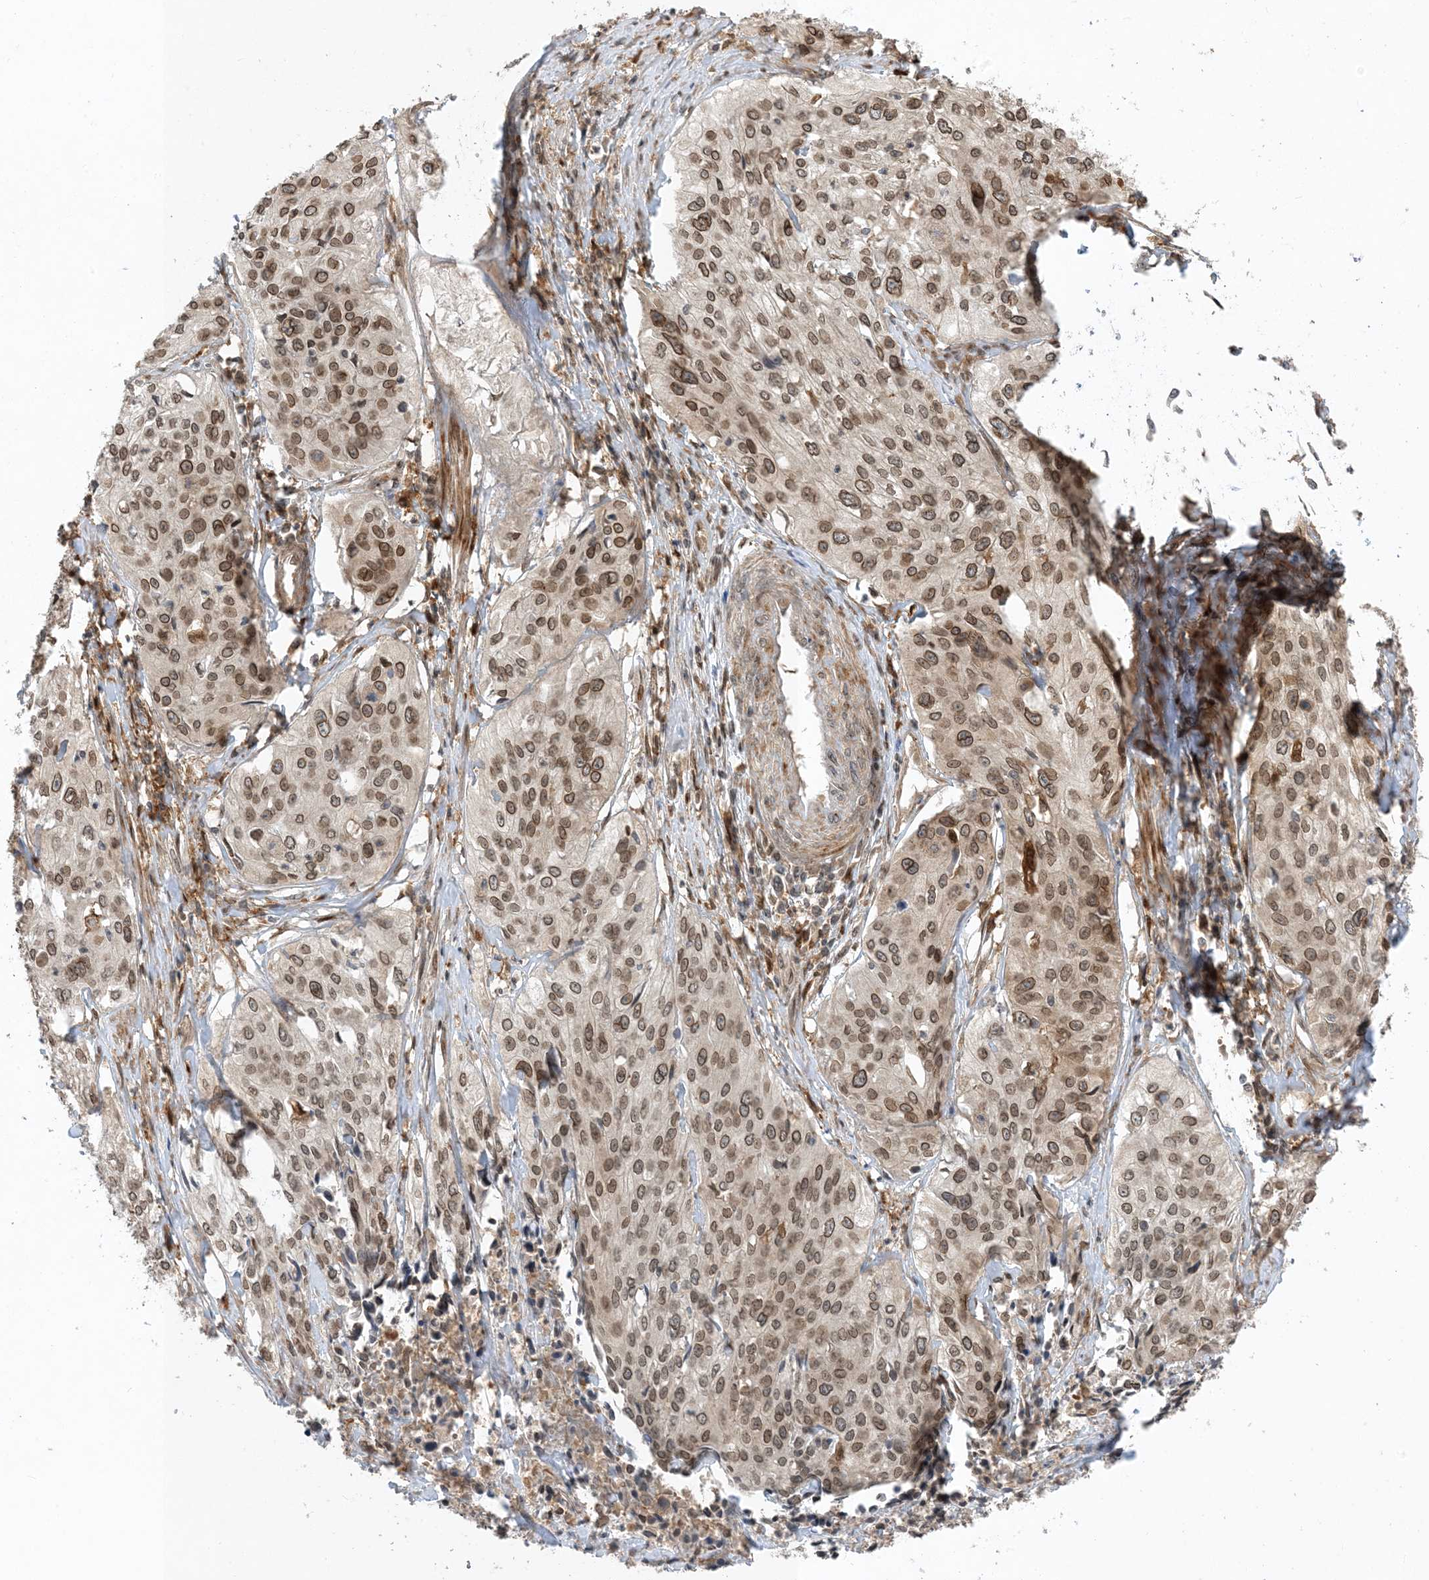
{"staining": {"intensity": "moderate", "quantity": ">75%", "location": "cytoplasmic/membranous,nuclear"}, "tissue": "cervical cancer", "cell_type": "Tumor cells", "image_type": "cancer", "snomed": [{"axis": "morphology", "description": "Squamous cell carcinoma, NOS"}, {"axis": "topography", "description": "Cervix"}], "caption": "There is medium levels of moderate cytoplasmic/membranous and nuclear staining in tumor cells of cervical squamous cell carcinoma, as demonstrated by immunohistochemical staining (brown color).", "gene": "NAGK", "patient": {"sex": "female", "age": 31}}